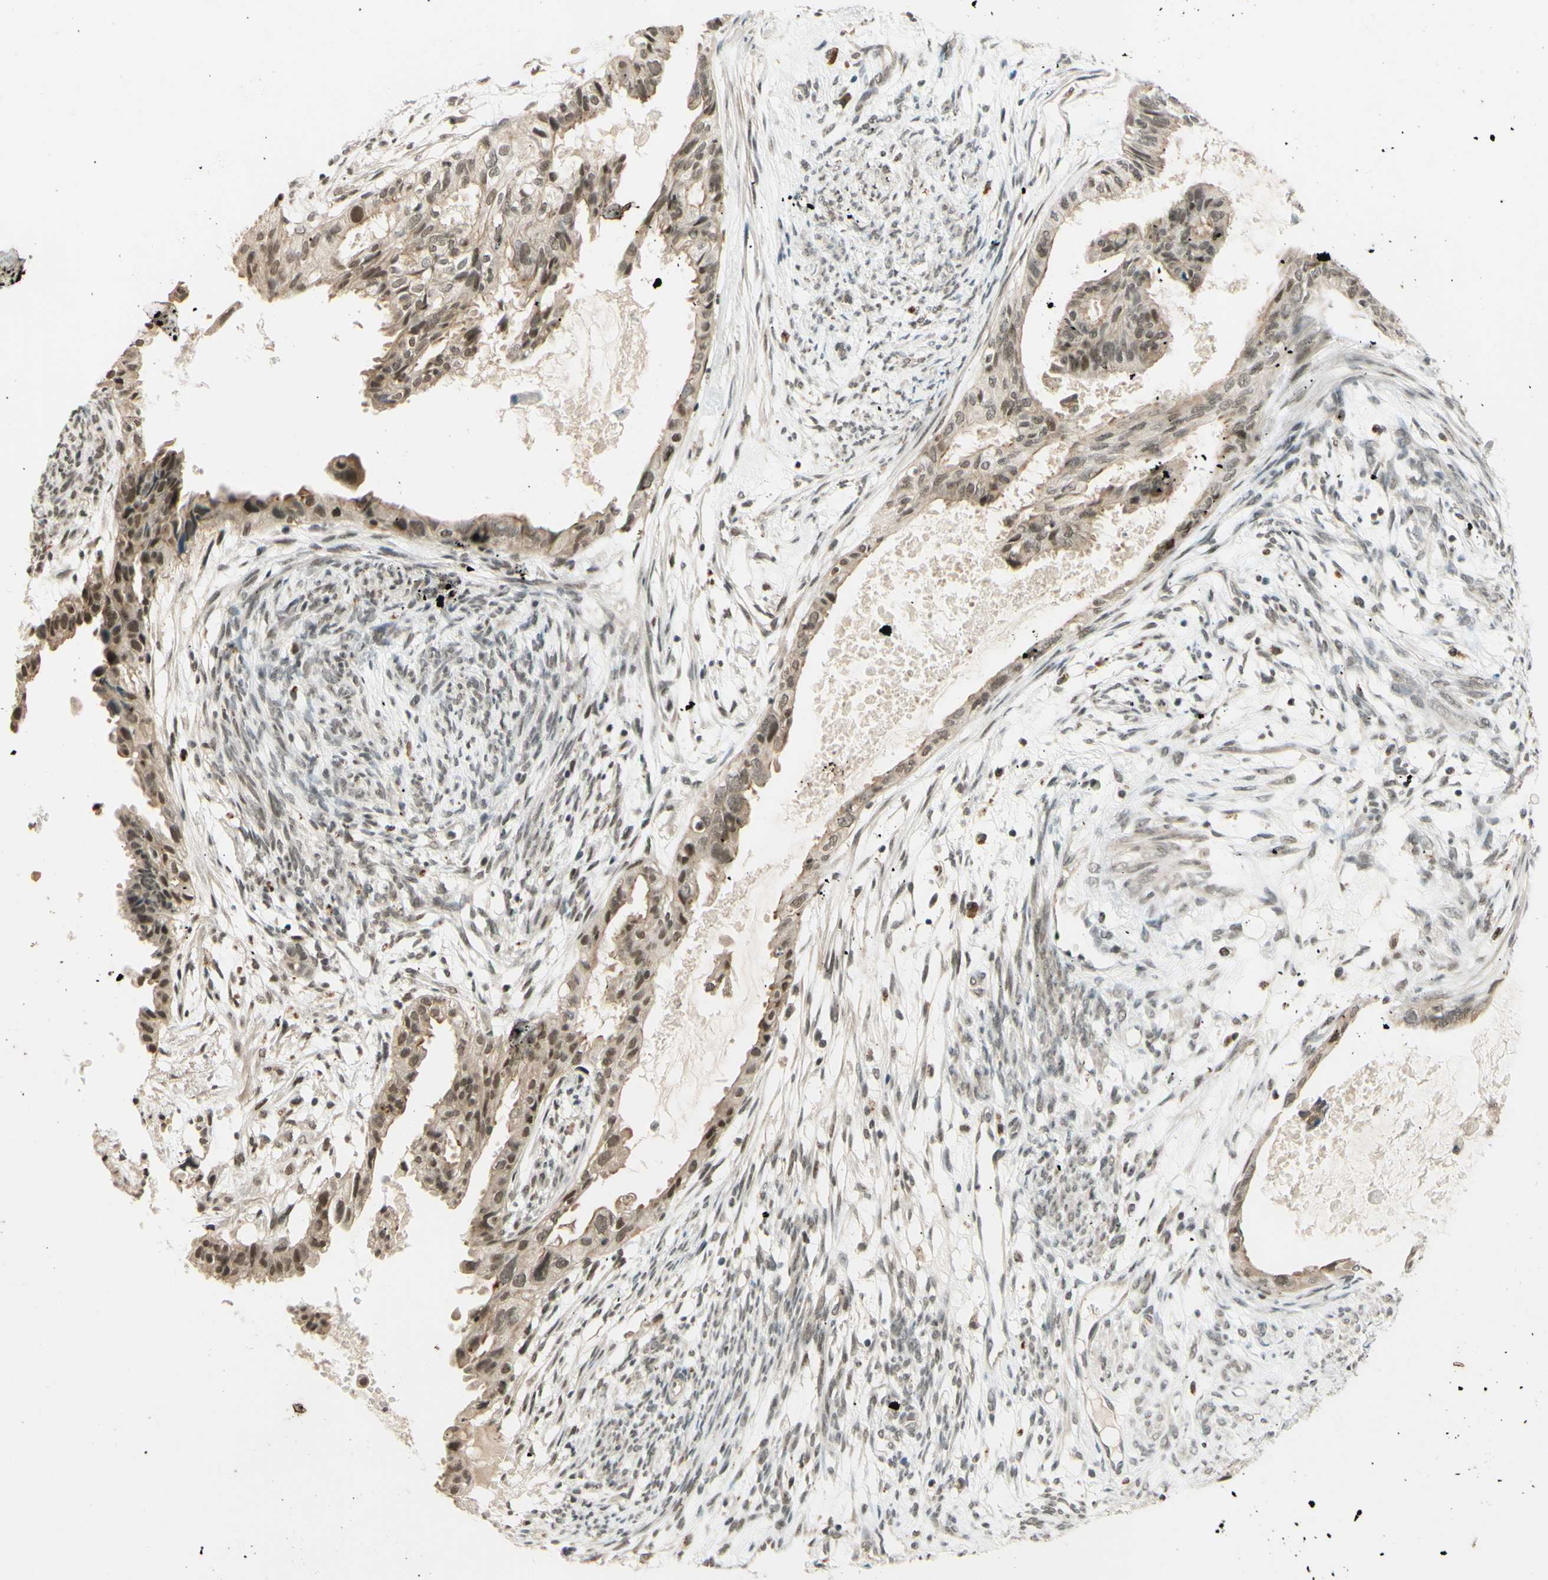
{"staining": {"intensity": "weak", "quantity": ">75%", "location": "nuclear"}, "tissue": "cervical cancer", "cell_type": "Tumor cells", "image_type": "cancer", "snomed": [{"axis": "morphology", "description": "Normal tissue, NOS"}, {"axis": "morphology", "description": "Adenocarcinoma, NOS"}, {"axis": "topography", "description": "Cervix"}, {"axis": "topography", "description": "Endometrium"}], "caption": "This photomicrograph displays immunohistochemistry (IHC) staining of adenocarcinoma (cervical), with low weak nuclear staining in about >75% of tumor cells.", "gene": "SMARCB1", "patient": {"sex": "female", "age": 86}}